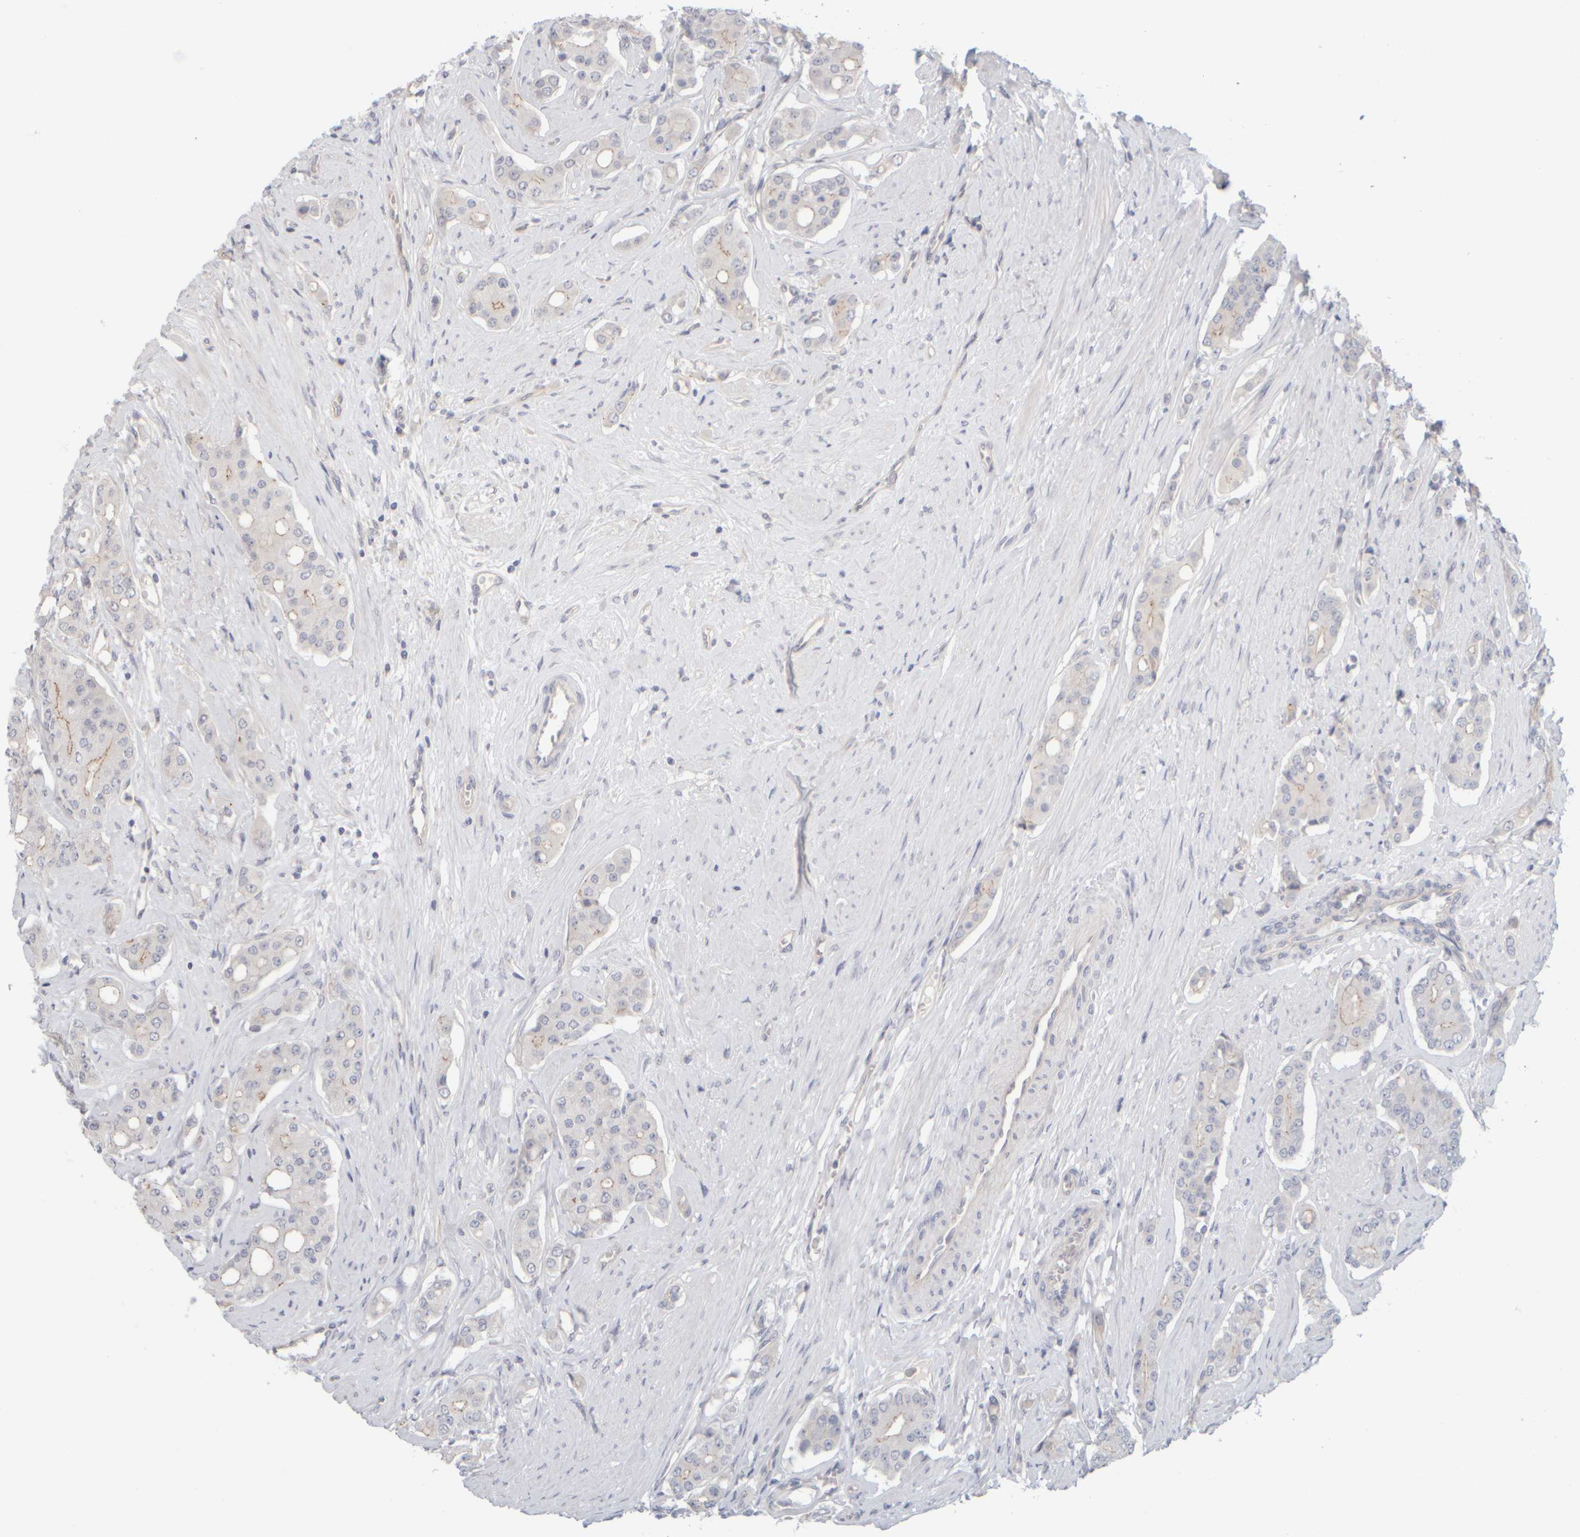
{"staining": {"intensity": "weak", "quantity": "<25%", "location": "cytoplasmic/membranous"}, "tissue": "prostate cancer", "cell_type": "Tumor cells", "image_type": "cancer", "snomed": [{"axis": "morphology", "description": "Adenocarcinoma, High grade"}, {"axis": "topography", "description": "Prostate"}], "caption": "Immunohistochemical staining of prostate cancer demonstrates no significant expression in tumor cells.", "gene": "GOPC", "patient": {"sex": "male", "age": 71}}